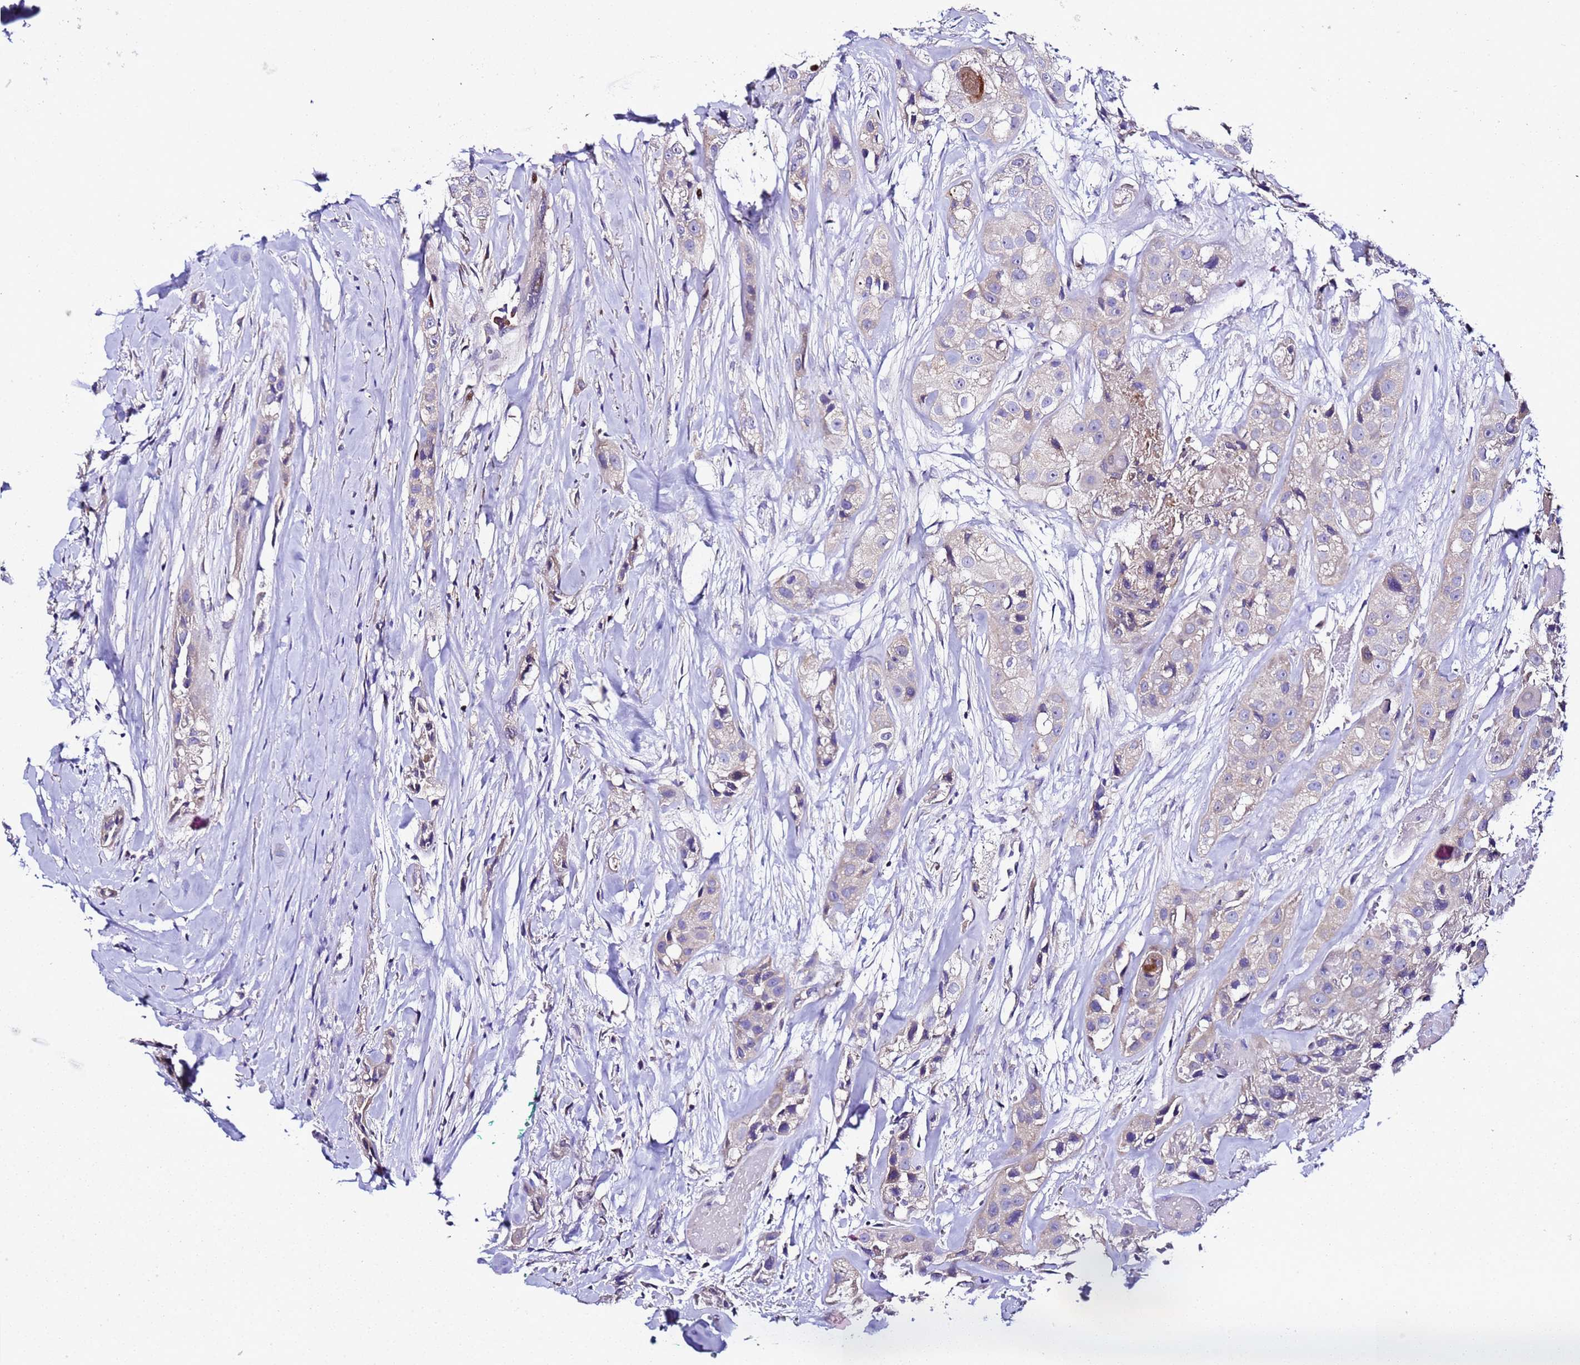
{"staining": {"intensity": "weak", "quantity": "<25%", "location": "cytoplasmic/membranous"}, "tissue": "head and neck cancer", "cell_type": "Tumor cells", "image_type": "cancer", "snomed": [{"axis": "morphology", "description": "Normal tissue, NOS"}, {"axis": "morphology", "description": "Squamous cell carcinoma, NOS"}, {"axis": "topography", "description": "Skeletal muscle"}, {"axis": "topography", "description": "Head-Neck"}], "caption": "Immunohistochemistry (IHC) histopathology image of neoplastic tissue: head and neck cancer (squamous cell carcinoma) stained with DAB reveals no significant protein positivity in tumor cells.", "gene": "ALG3", "patient": {"sex": "male", "age": 51}}